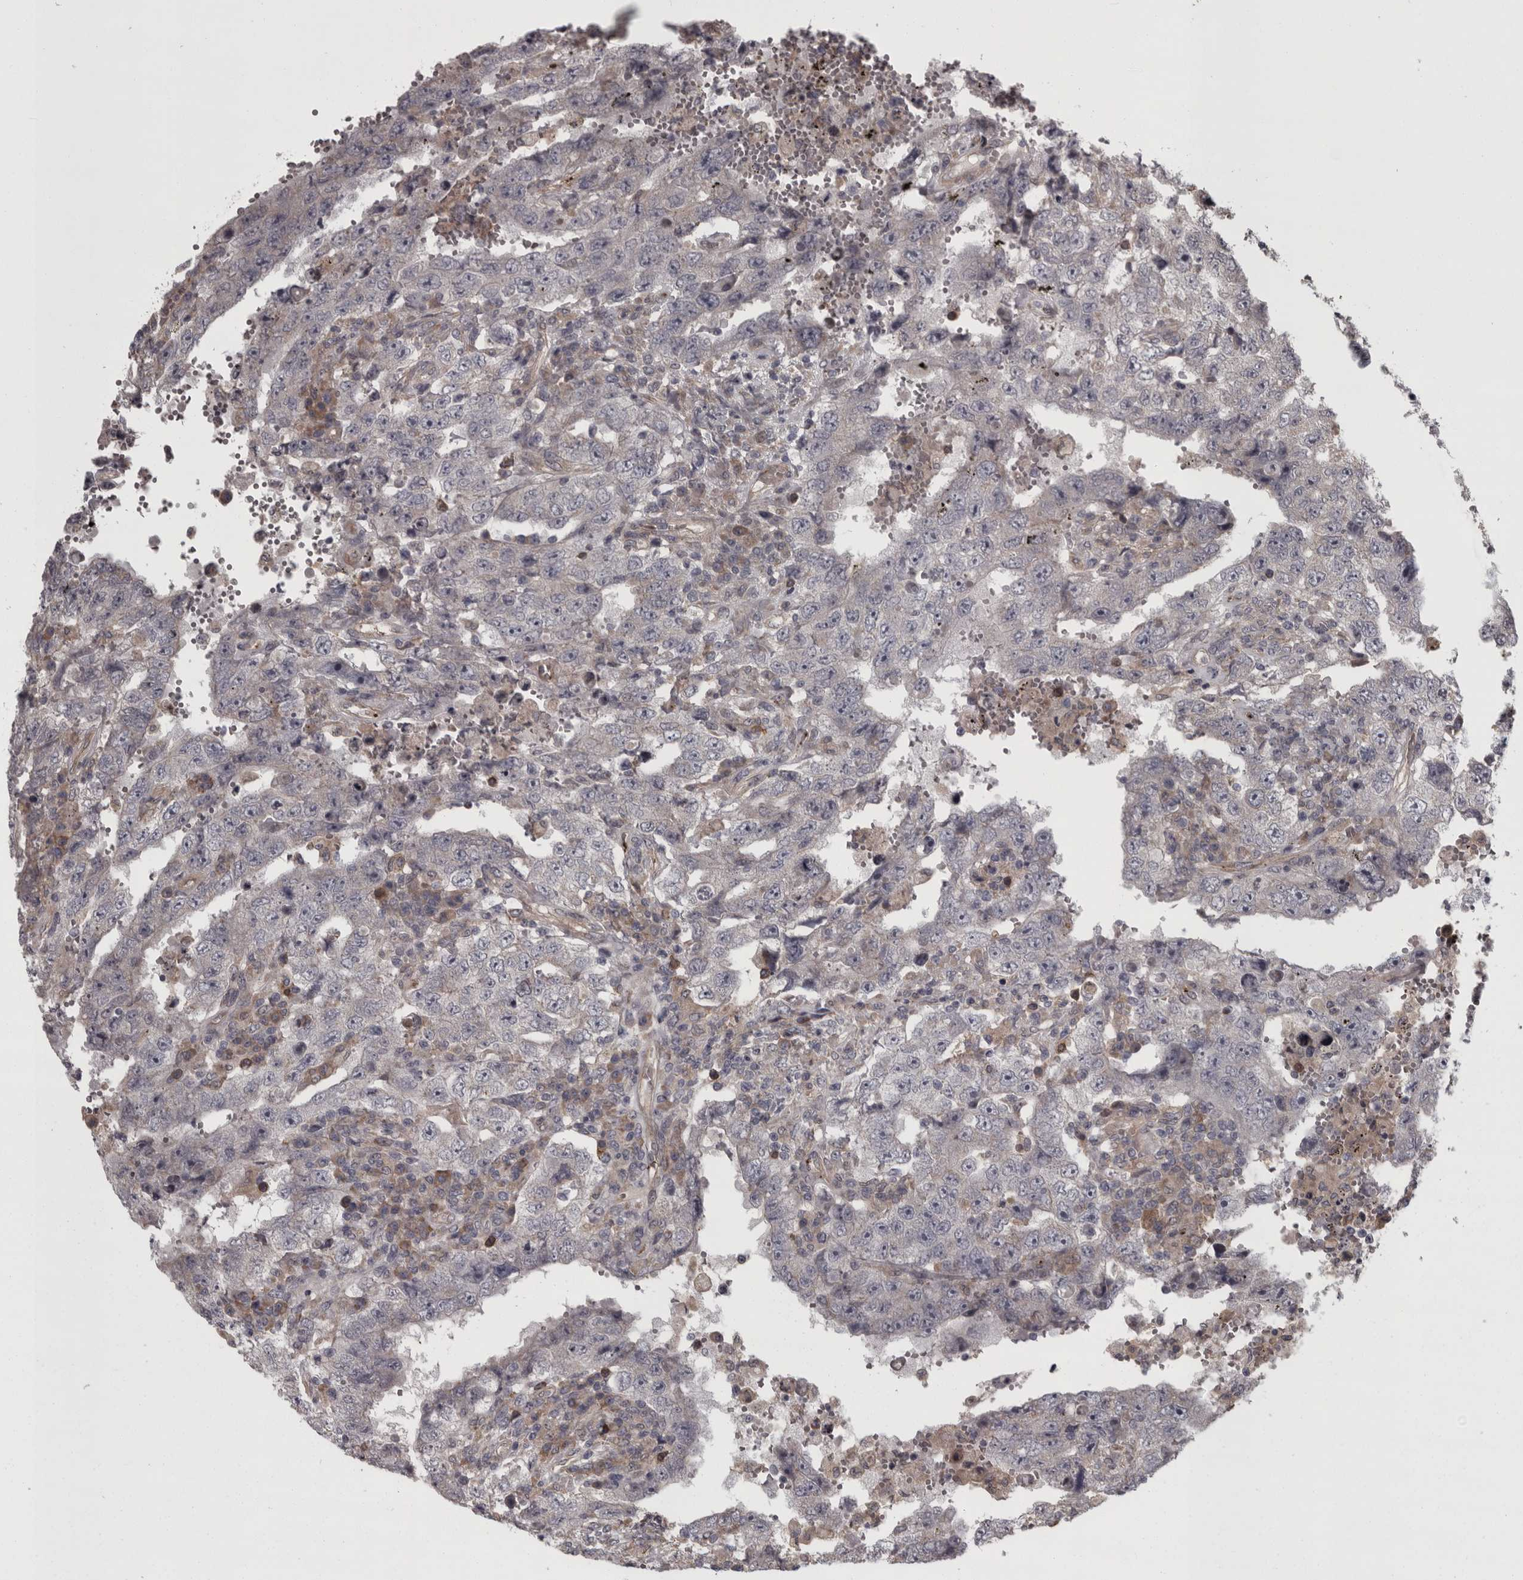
{"staining": {"intensity": "negative", "quantity": "none", "location": "none"}, "tissue": "testis cancer", "cell_type": "Tumor cells", "image_type": "cancer", "snomed": [{"axis": "morphology", "description": "Carcinoma, Embryonal, NOS"}, {"axis": "topography", "description": "Testis"}], "caption": "A high-resolution histopathology image shows immunohistochemistry (IHC) staining of embryonal carcinoma (testis), which displays no significant staining in tumor cells.", "gene": "RSU1", "patient": {"sex": "male", "age": 26}}